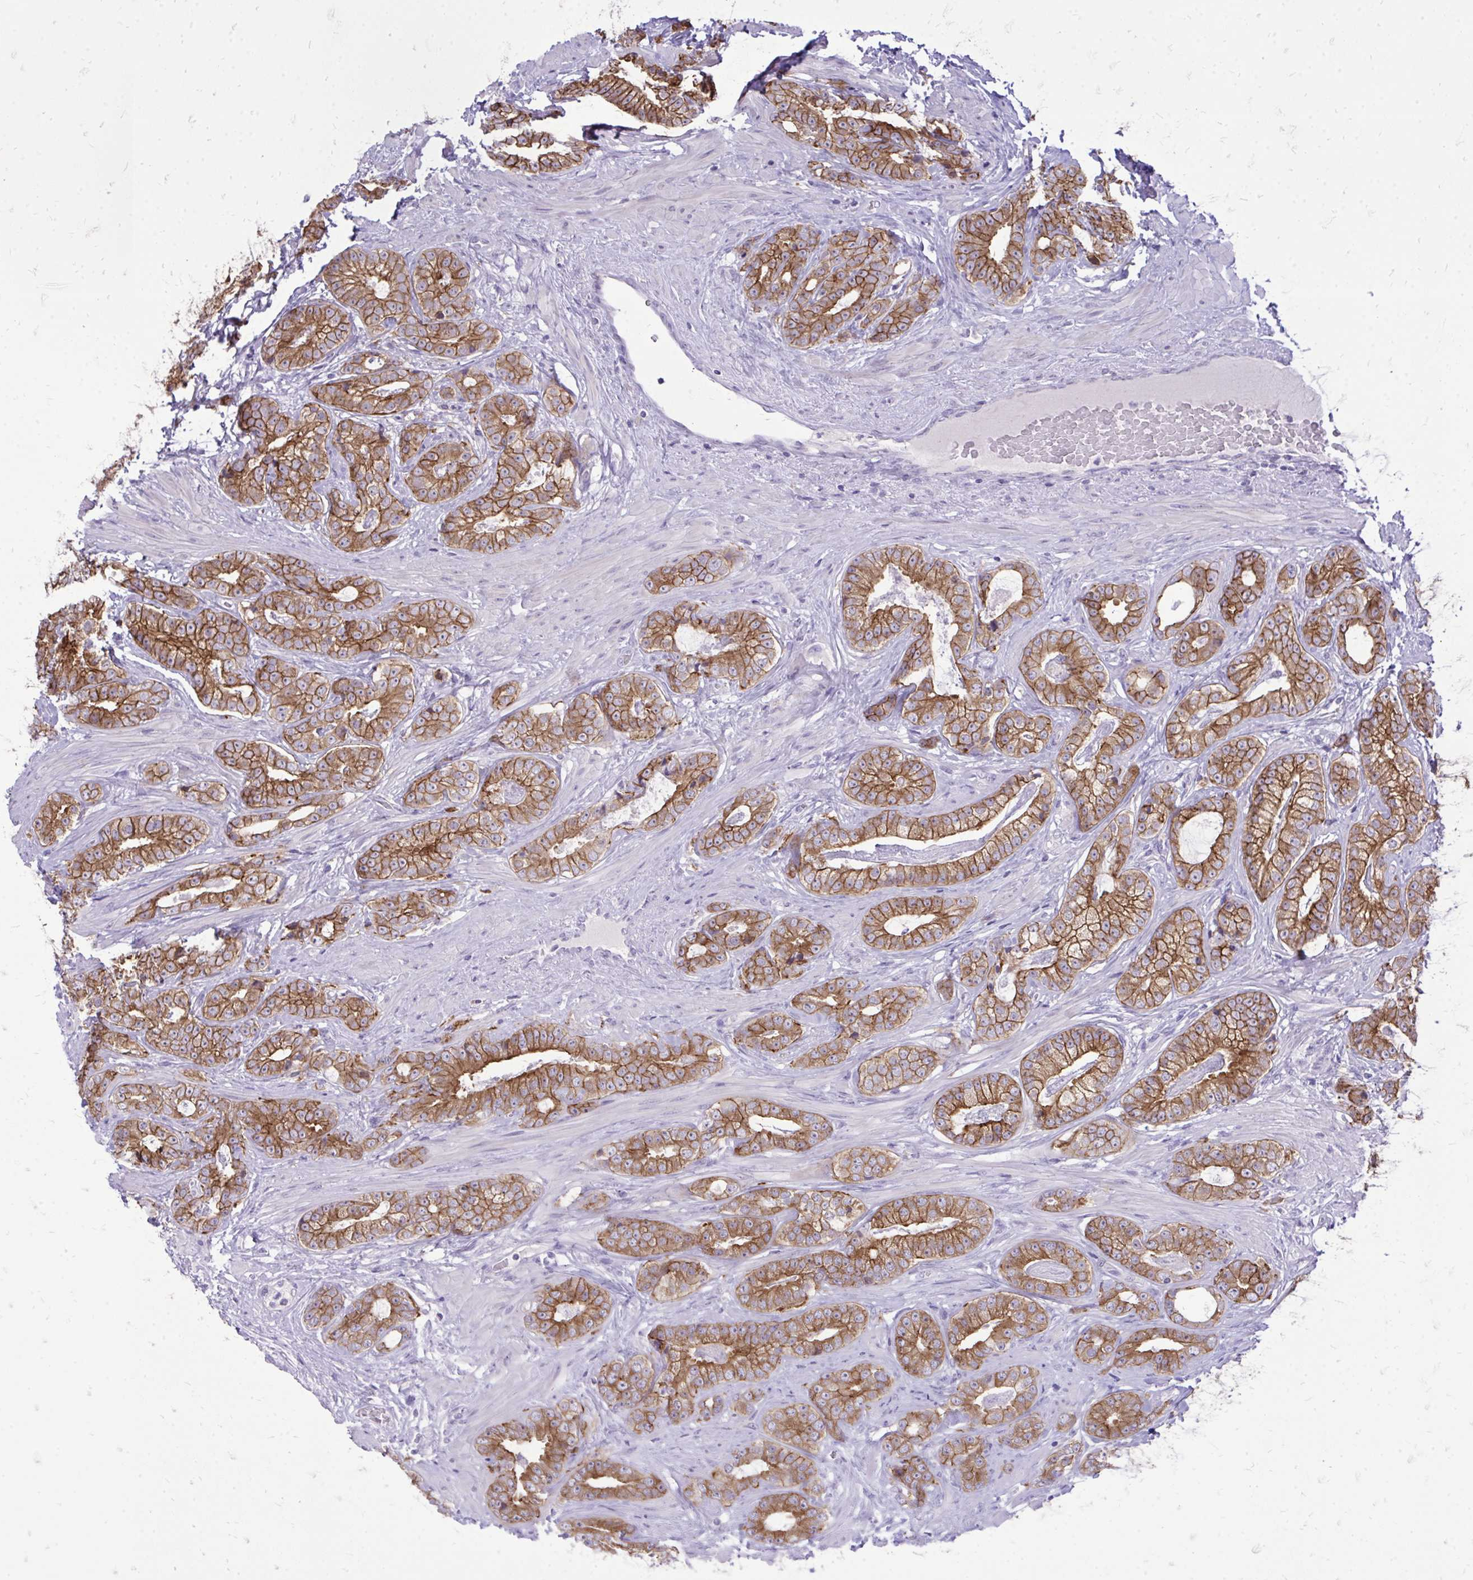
{"staining": {"intensity": "strong", "quantity": ">75%", "location": "cytoplasmic/membranous"}, "tissue": "prostate cancer", "cell_type": "Tumor cells", "image_type": "cancer", "snomed": [{"axis": "morphology", "description": "Adenocarcinoma, Low grade"}, {"axis": "topography", "description": "Prostate"}], "caption": "Prostate adenocarcinoma (low-grade) was stained to show a protein in brown. There is high levels of strong cytoplasmic/membranous expression in approximately >75% of tumor cells.", "gene": "SPTBN2", "patient": {"sex": "male", "age": 61}}